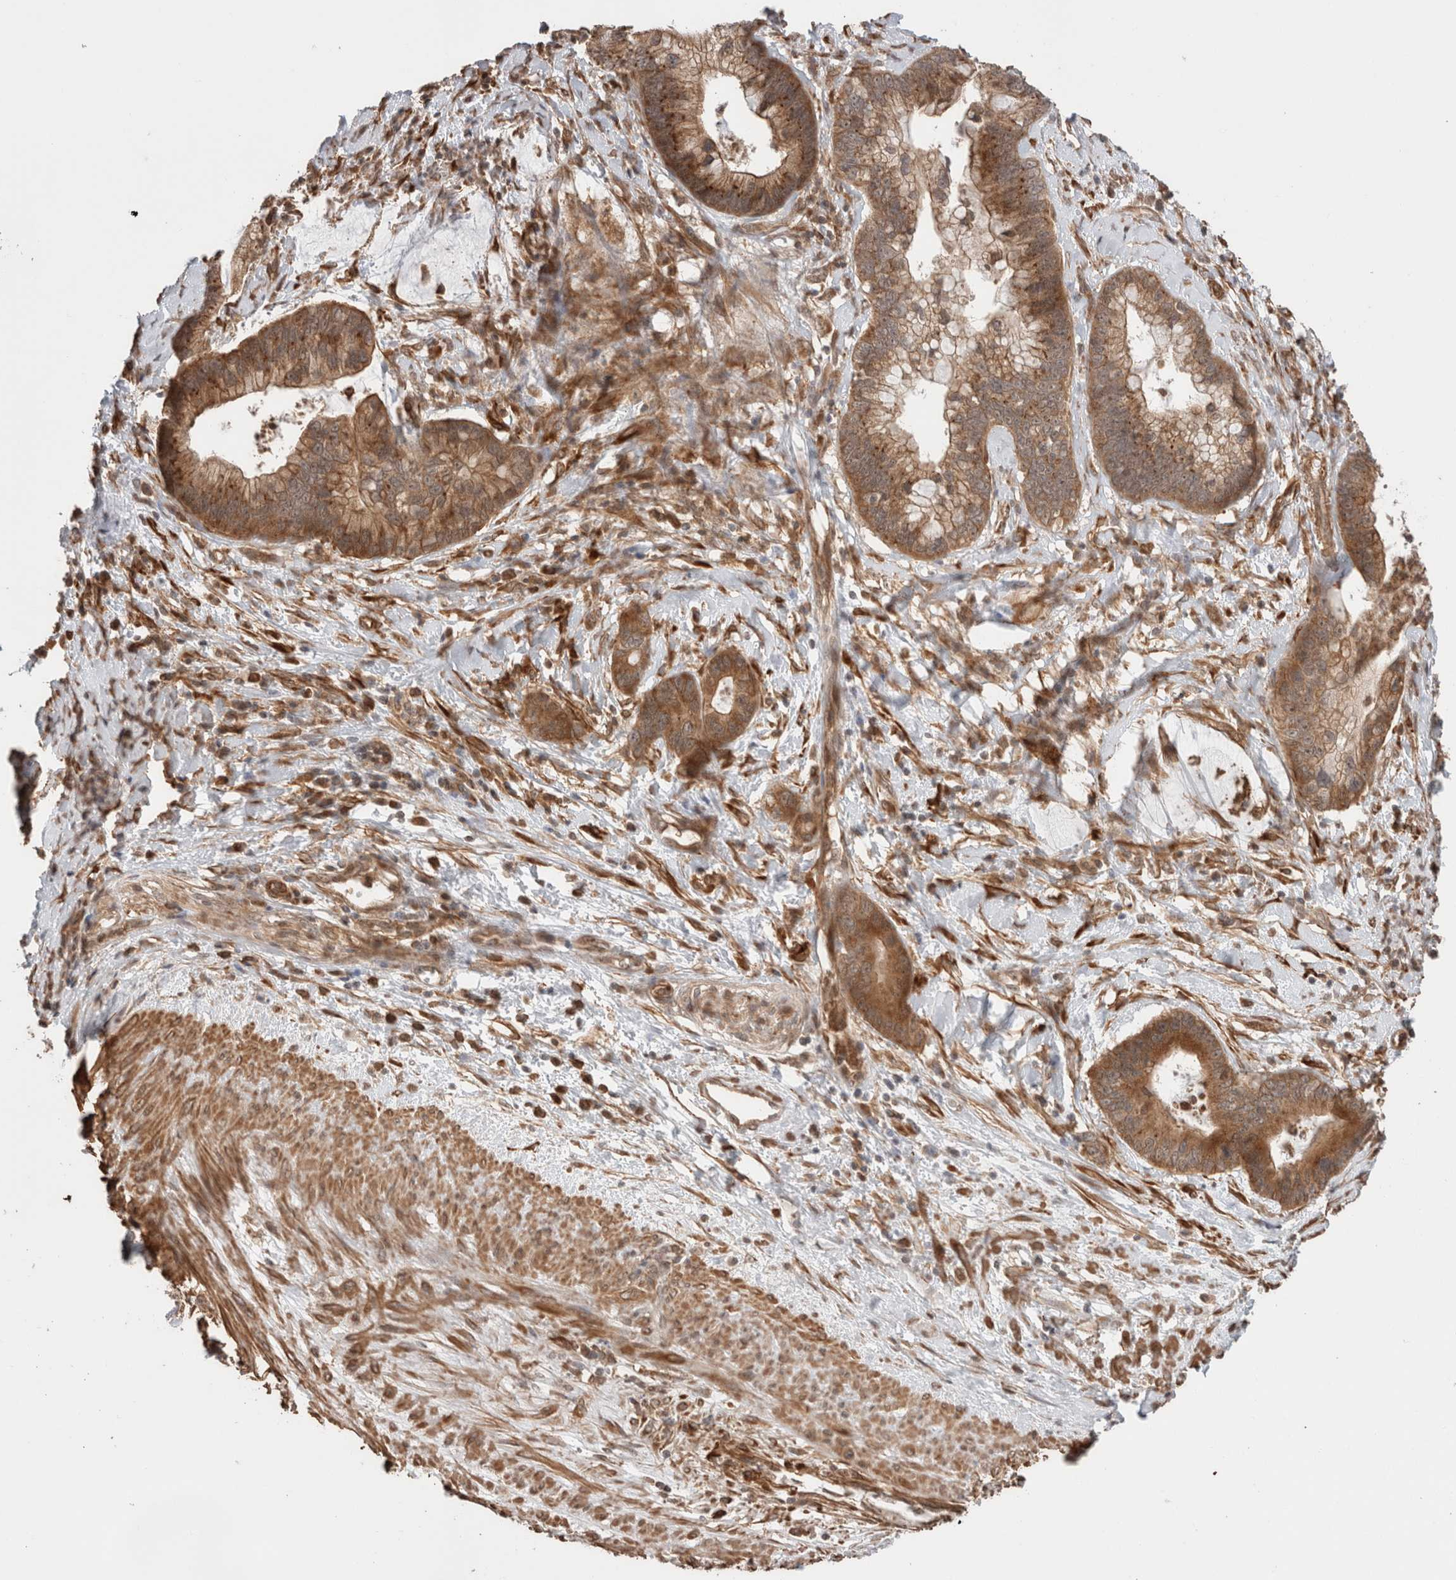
{"staining": {"intensity": "moderate", "quantity": ">75%", "location": "cytoplasmic/membranous"}, "tissue": "cervical cancer", "cell_type": "Tumor cells", "image_type": "cancer", "snomed": [{"axis": "morphology", "description": "Adenocarcinoma, NOS"}, {"axis": "topography", "description": "Cervix"}], "caption": "Cervical adenocarcinoma stained with immunohistochemistry (IHC) displays moderate cytoplasmic/membranous expression in approximately >75% of tumor cells.", "gene": "ZNF649", "patient": {"sex": "female", "age": 44}}